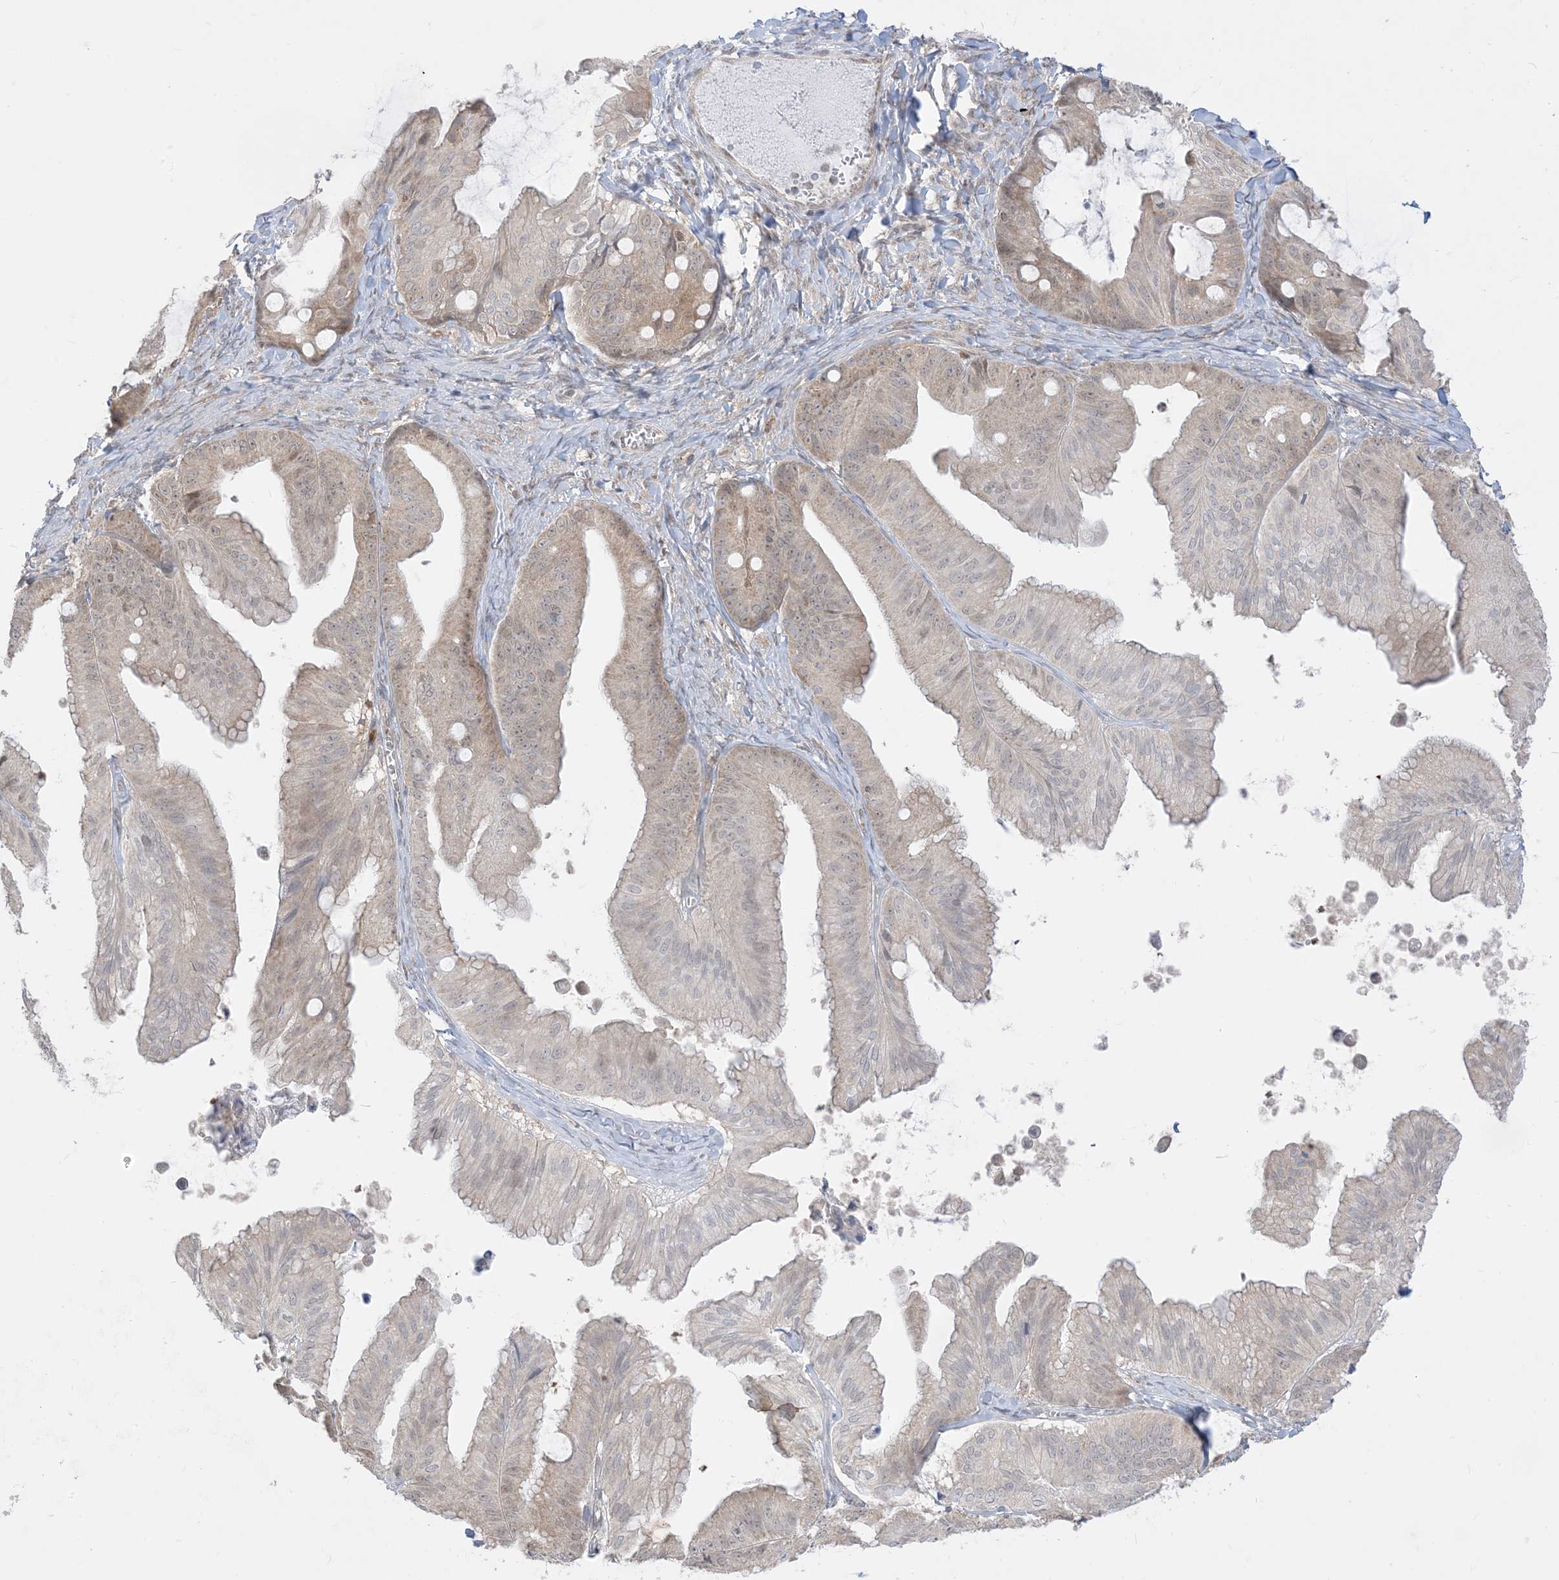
{"staining": {"intensity": "negative", "quantity": "none", "location": "none"}, "tissue": "ovarian cancer", "cell_type": "Tumor cells", "image_type": "cancer", "snomed": [{"axis": "morphology", "description": "Cystadenocarcinoma, mucinous, NOS"}, {"axis": "topography", "description": "Ovary"}], "caption": "A high-resolution histopathology image shows IHC staining of mucinous cystadenocarcinoma (ovarian), which exhibits no significant positivity in tumor cells. (Brightfield microscopy of DAB (3,3'-diaminobenzidine) immunohistochemistry at high magnification).", "gene": "KANSL3", "patient": {"sex": "female", "age": 71}}